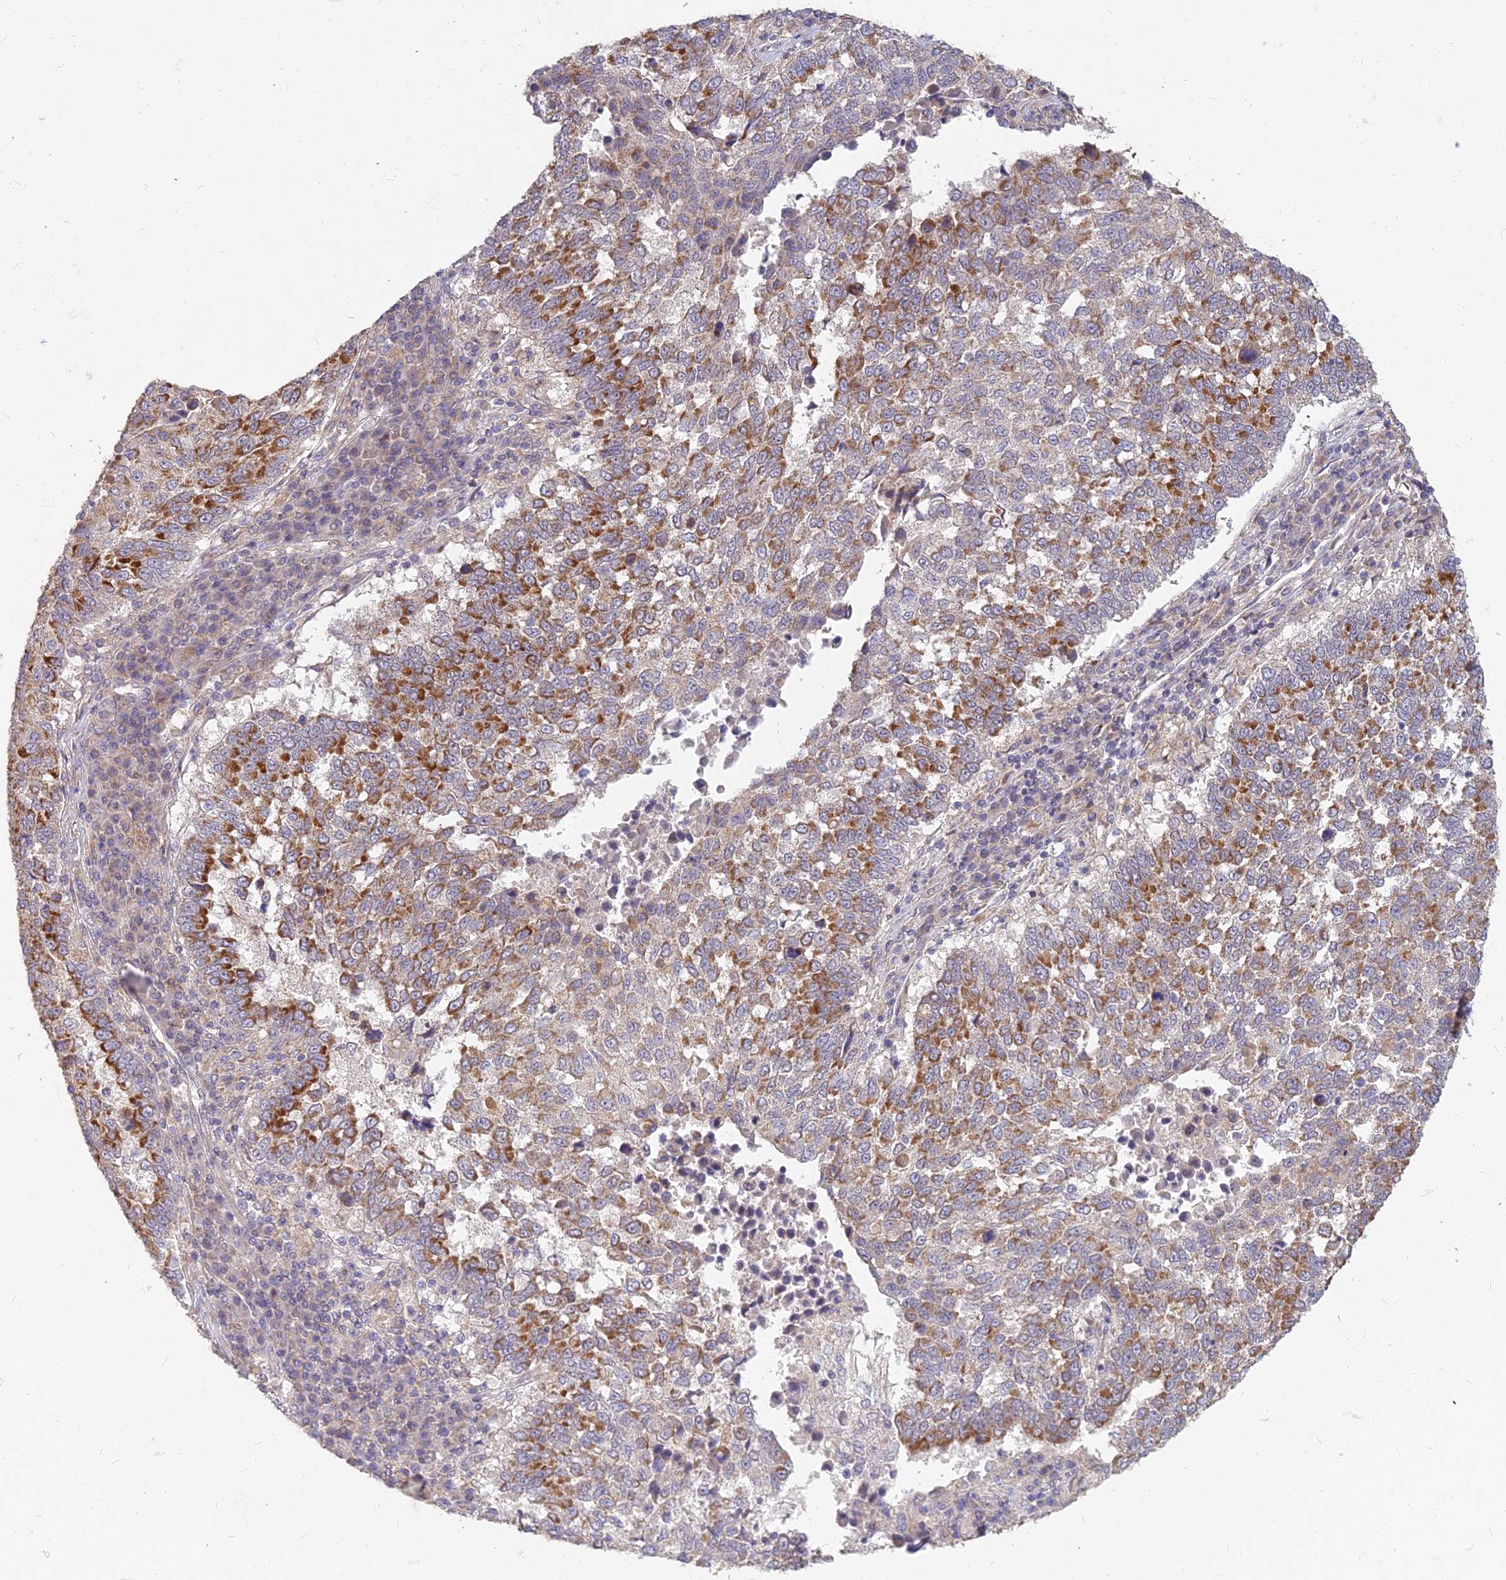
{"staining": {"intensity": "moderate", "quantity": ">75%", "location": "cytoplasmic/membranous"}, "tissue": "lung cancer", "cell_type": "Tumor cells", "image_type": "cancer", "snomed": [{"axis": "morphology", "description": "Squamous cell carcinoma, NOS"}, {"axis": "topography", "description": "Lung"}], "caption": "Squamous cell carcinoma (lung) stained with a protein marker reveals moderate staining in tumor cells.", "gene": "MICU2", "patient": {"sex": "male", "age": 73}}